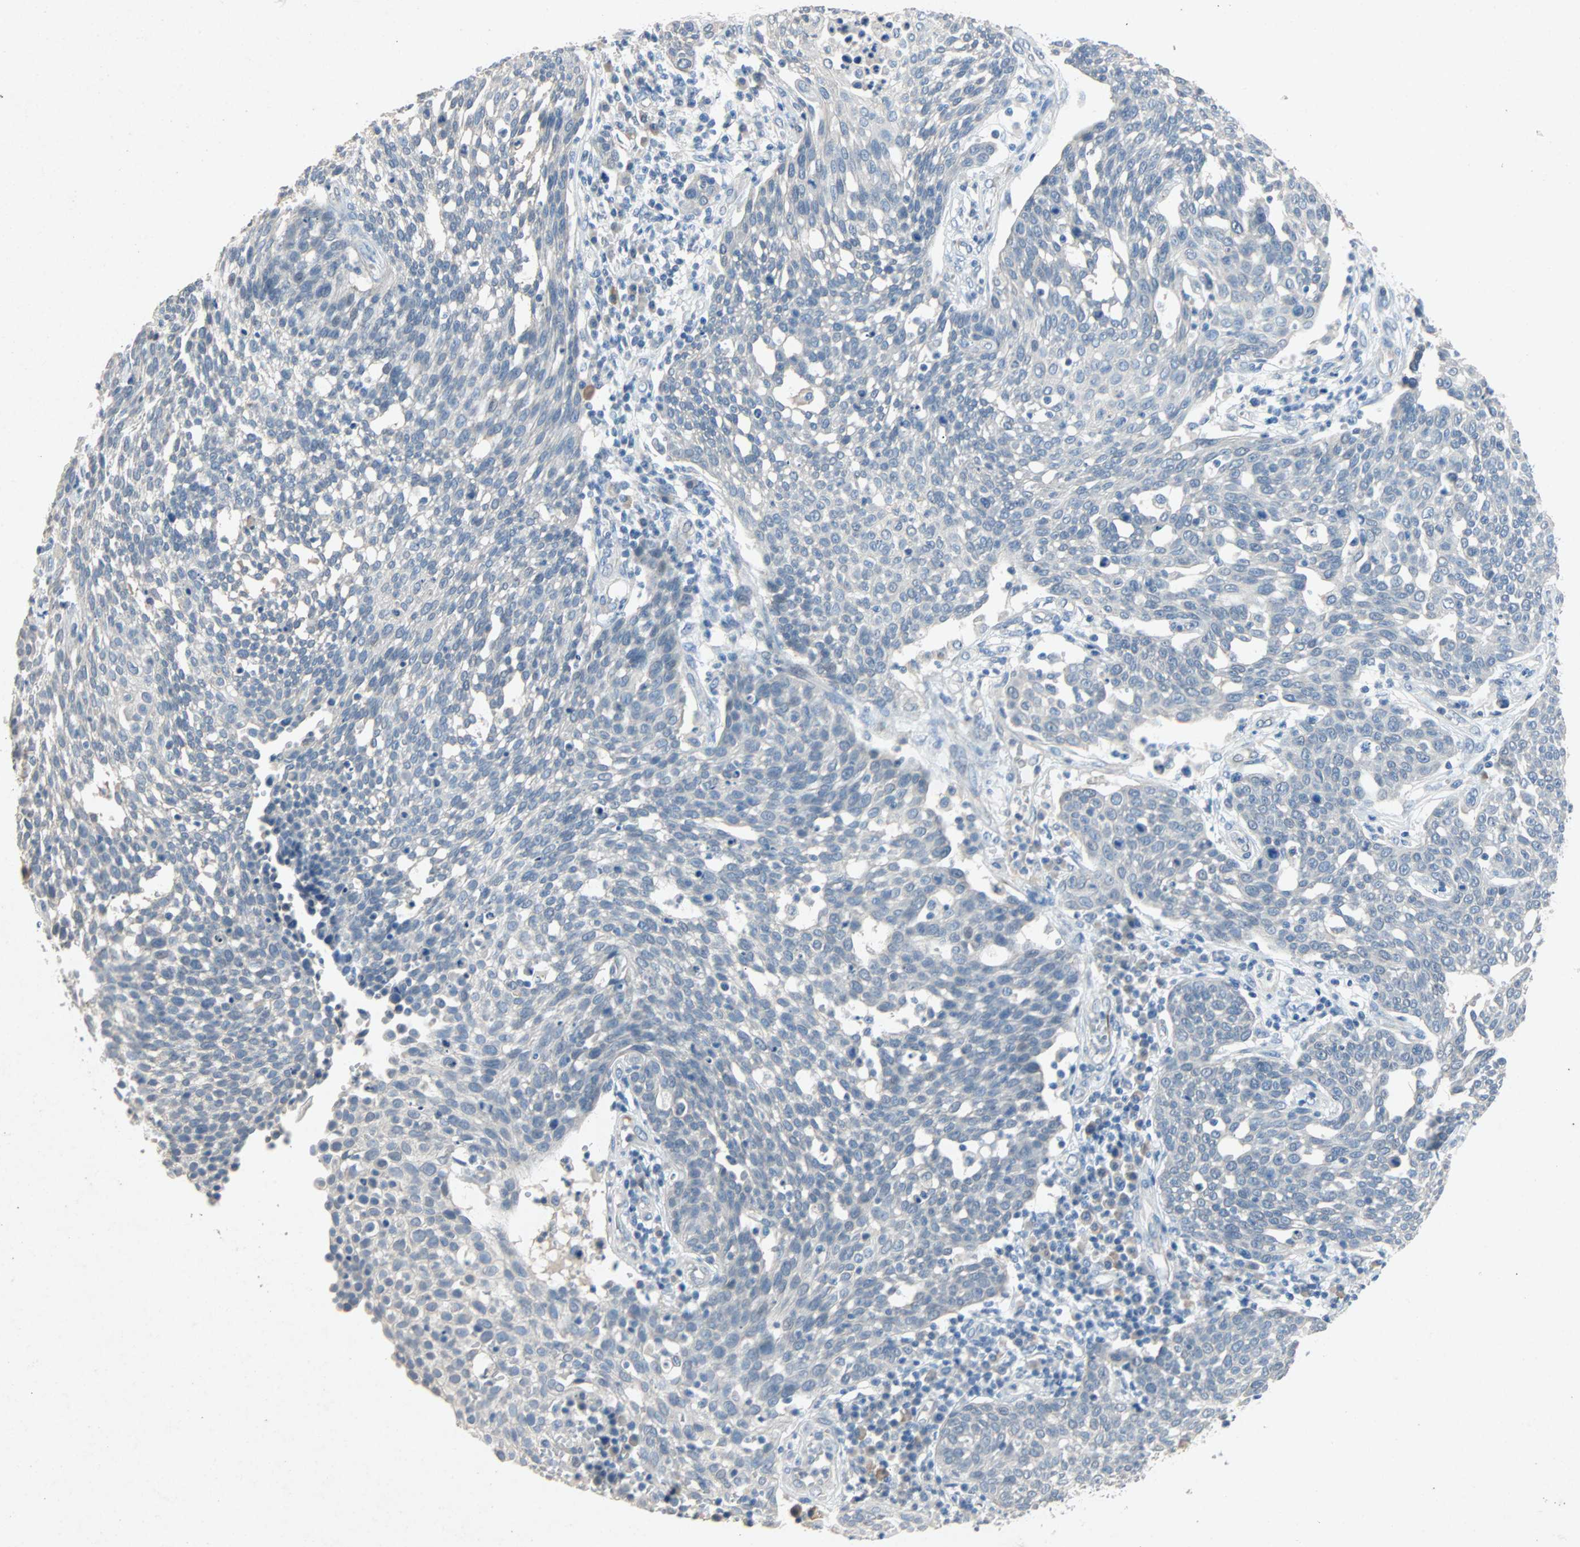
{"staining": {"intensity": "negative", "quantity": "none", "location": "none"}, "tissue": "cervical cancer", "cell_type": "Tumor cells", "image_type": "cancer", "snomed": [{"axis": "morphology", "description": "Squamous cell carcinoma, NOS"}, {"axis": "topography", "description": "Cervix"}], "caption": "Cervical squamous cell carcinoma was stained to show a protein in brown. There is no significant positivity in tumor cells. (DAB (3,3'-diaminobenzidine) immunohistochemistry (IHC) with hematoxylin counter stain).", "gene": "PCDHB2", "patient": {"sex": "female", "age": 34}}